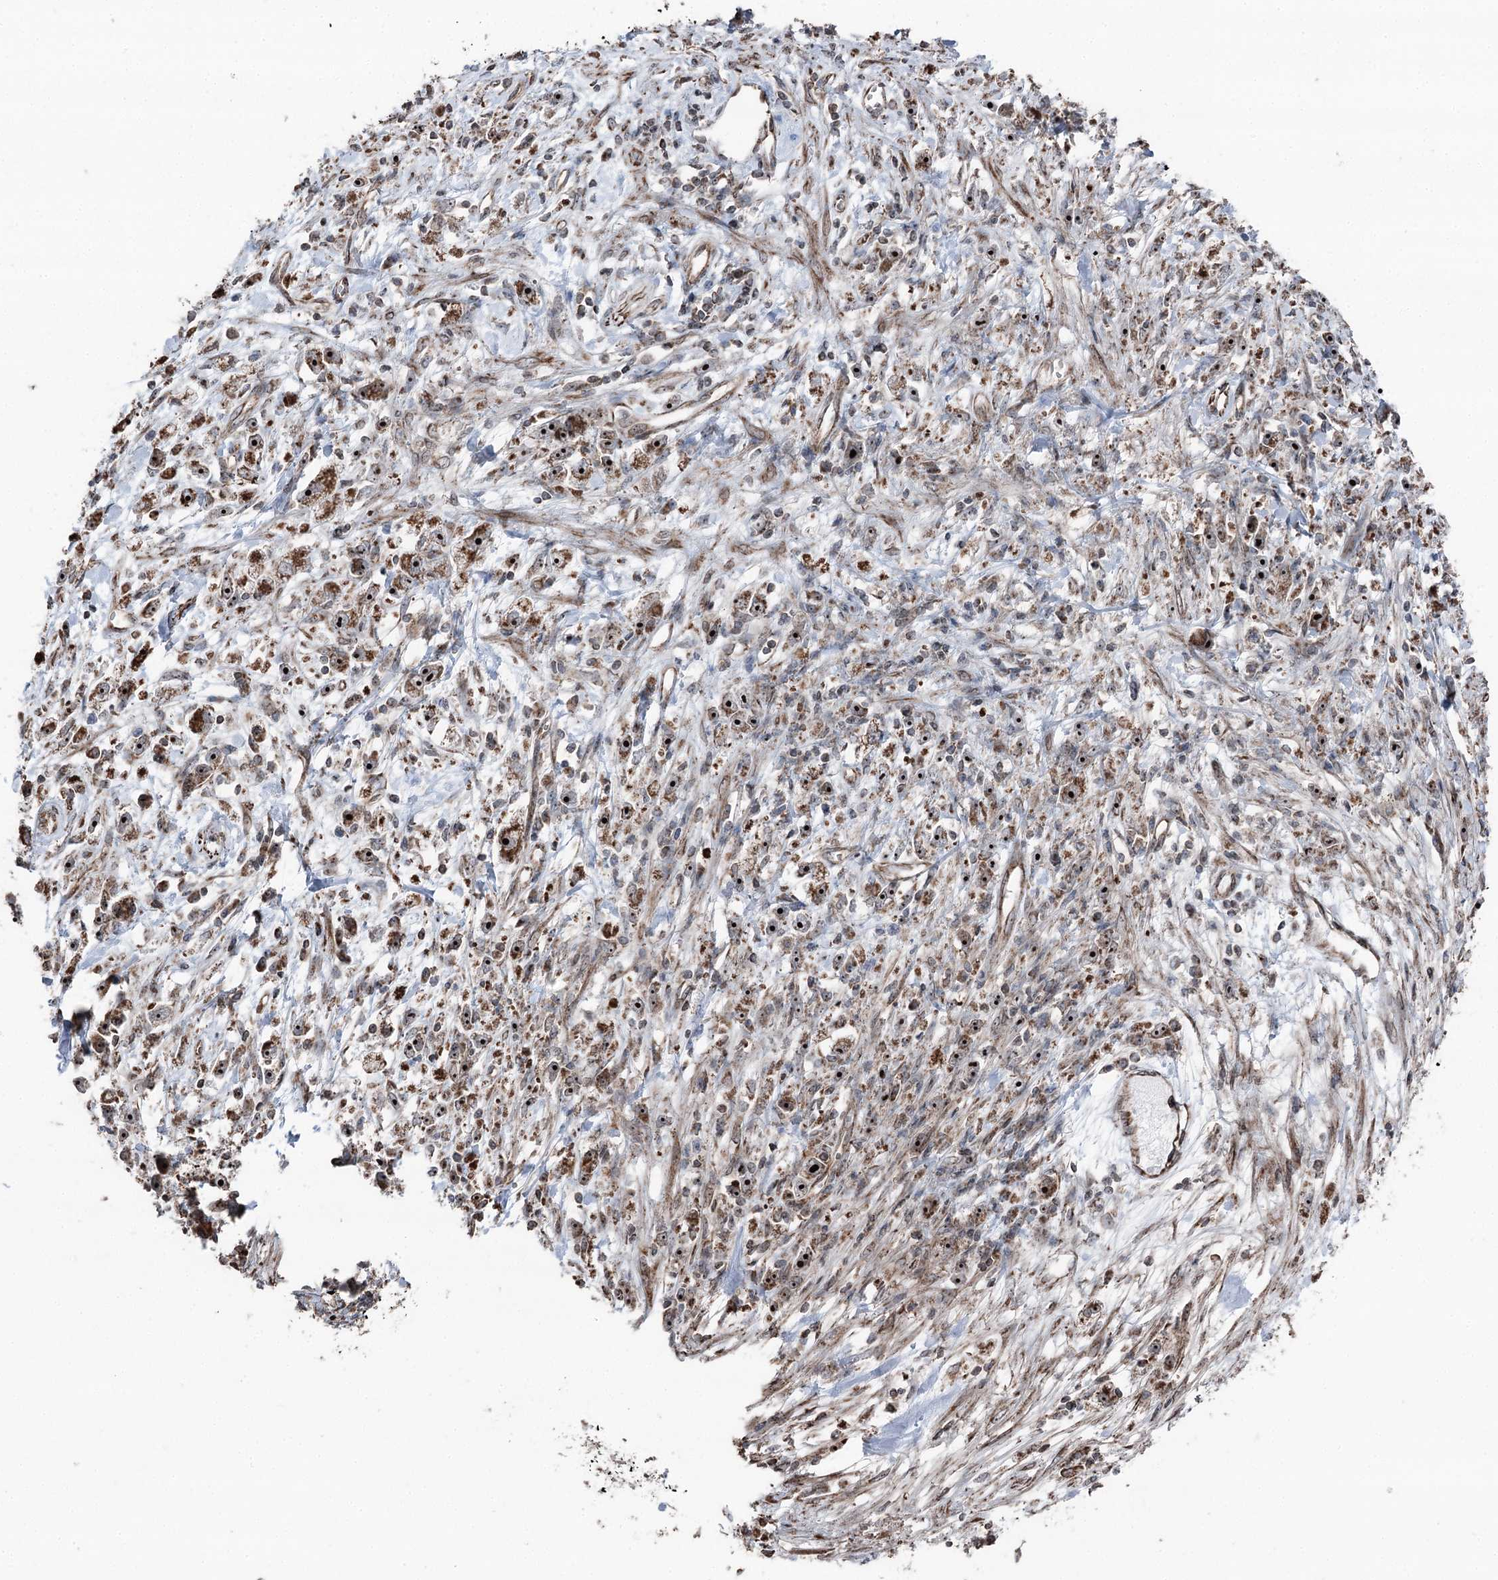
{"staining": {"intensity": "strong", "quantity": ">75%", "location": "cytoplasmic/membranous,nuclear"}, "tissue": "stomach cancer", "cell_type": "Tumor cells", "image_type": "cancer", "snomed": [{"axis": "morphology", "description": "Adenocarcinoma, NOS"}, {"axis": "topography", "description": "Stomach"}], "caption": "Human stomach cancer (adenocarcinoma) stained with a brown dye displays strong cytoplasmic/membranous and nuclear positive expression in approximately >75% of tumor cells.", "gene": "STEEP1", "patient": {"sex": "female", "age": 59}}